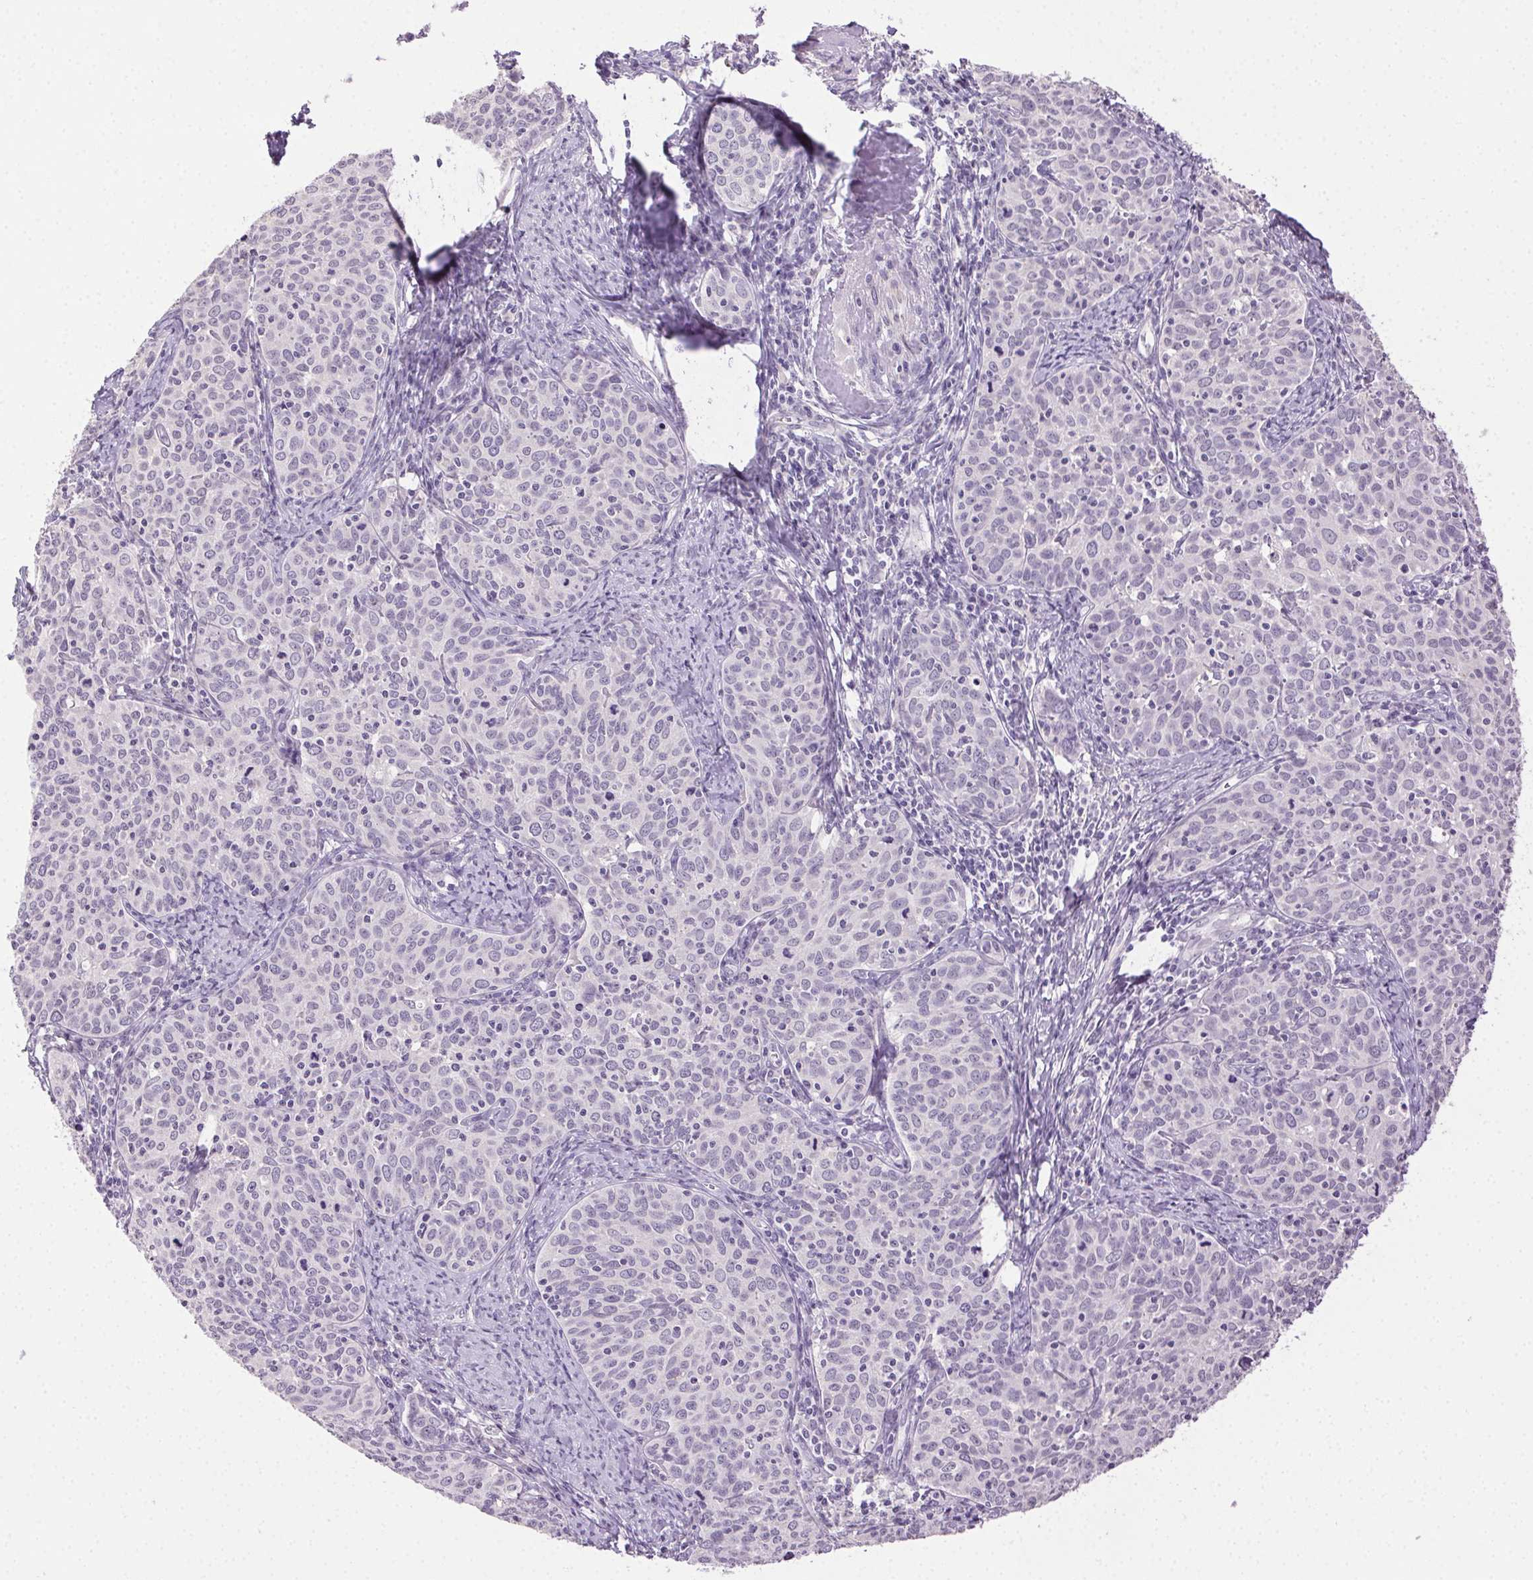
{"staining": {"intensity": "negative", "quantity": "none", "location": "none"}, "tissue": "cervical cancer", "cell_type": "Tumor cells", "image_type": "cancer", "snomed": [{"axis": "morphology", "description": "Squamous cell carcinoma, NOS"}, {"axis": "topography", "description": "Cervix"}], "caption": "Immunohistochemical staining of cervical cancer (squamous cell carcinoma) demonstrates no significant staining in tumor cells.", "gene": "CLDN10", "patient": {"sex": "female", "age": 62}}